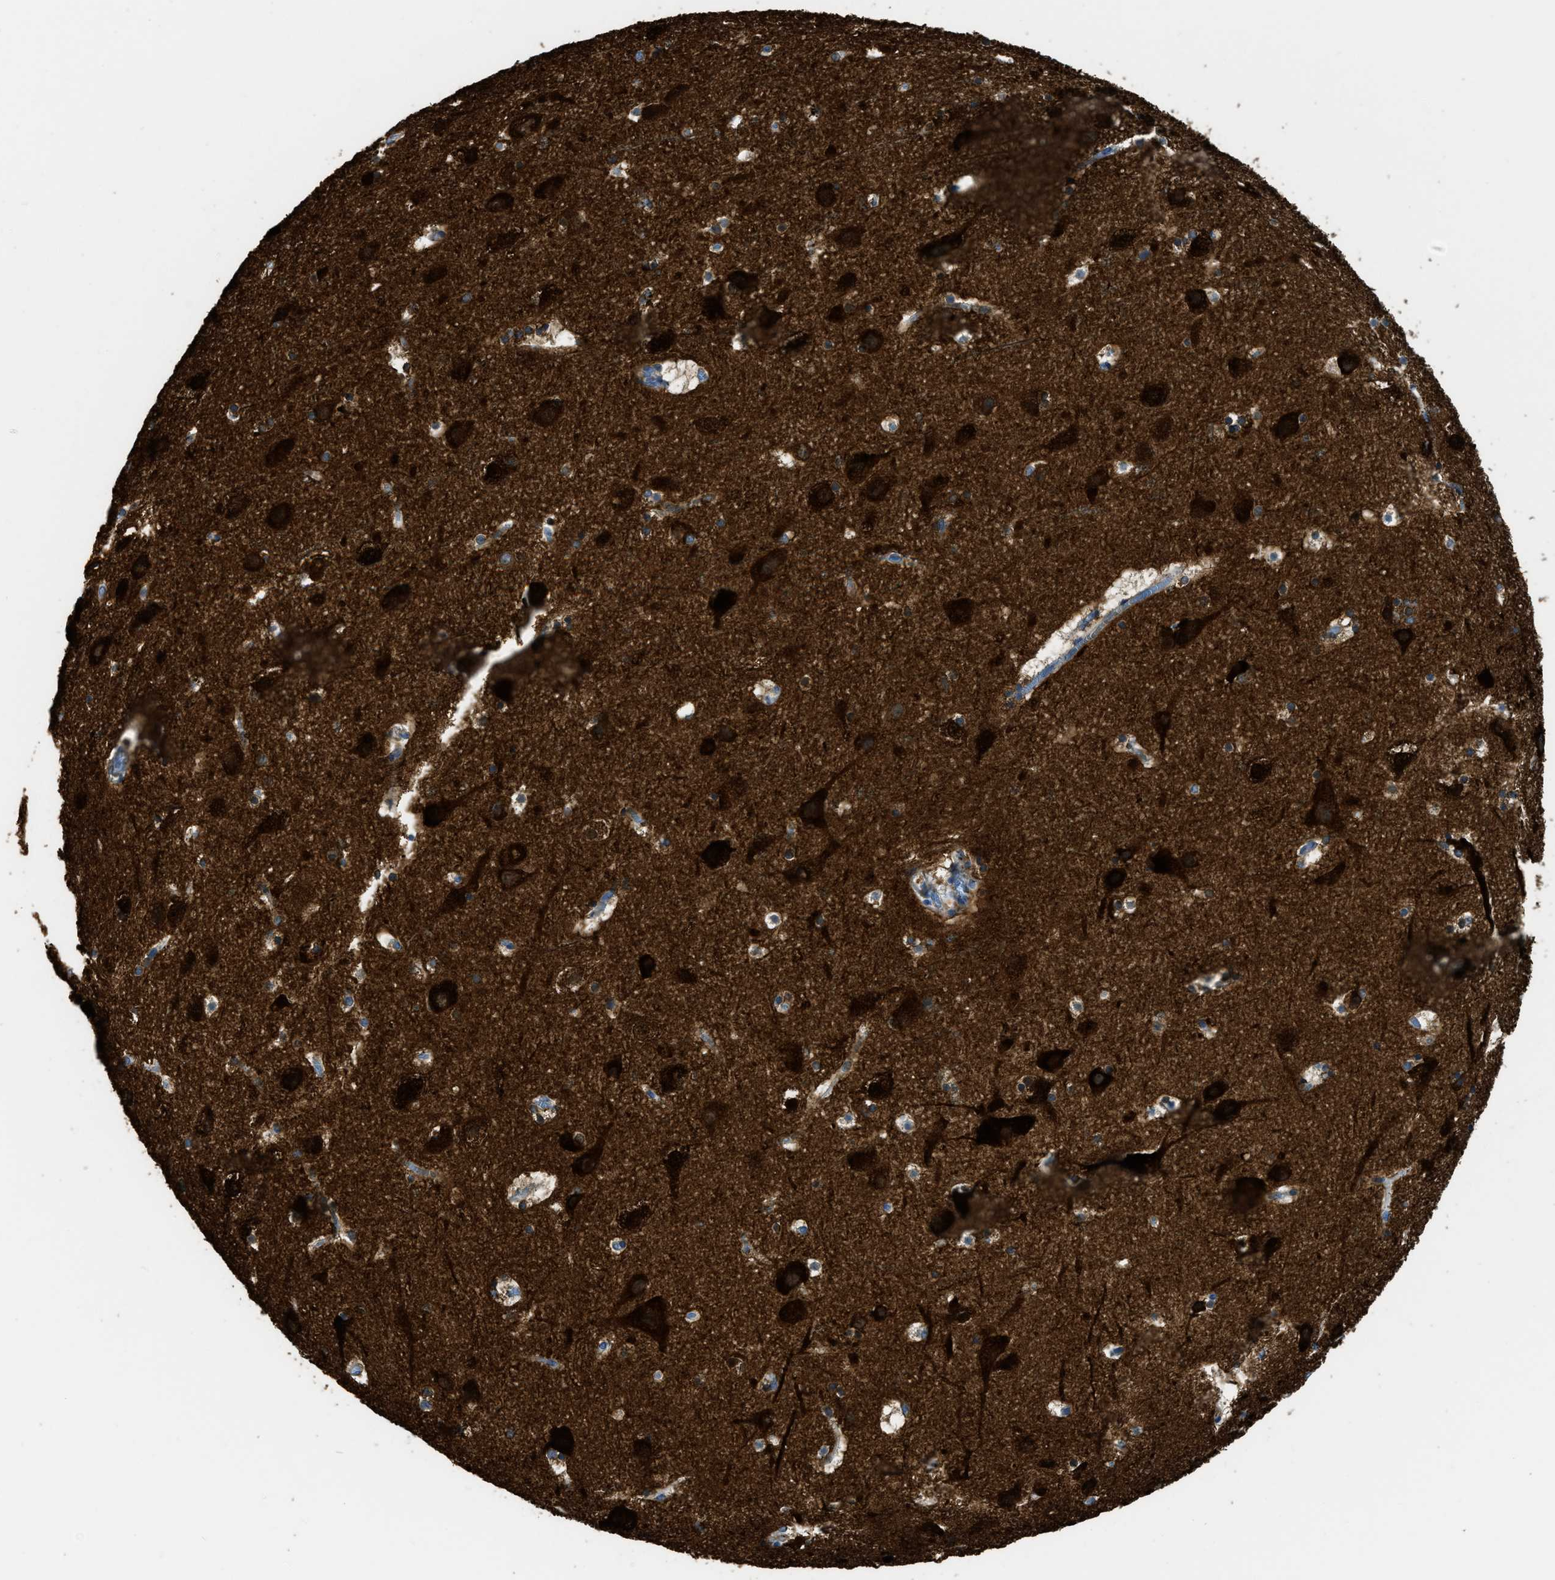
{"staining": {"intensity": "weak", "quantity": "25%-75%", "location": "cytoplasmic/membranous"}, "tissue": "cerebral cortex", "cell_type": "Endothelial cells", "image_type": "normal", "snomed": [{"axis": "morphology", "description": "Normal tissue, NOS"}, {"axis": "topography", "description": "Cerebral cortex"}], "caption": "The photomicrograph demonstrates immunohistochemical staining of unremarkable cerebral cortex. There is weak cytoplasmic/membranous positivity is seen in about 25%-75% of endothelial cells.", "gene": "ZSWIM5", "patient": {"sex": "male", "age": 45}}